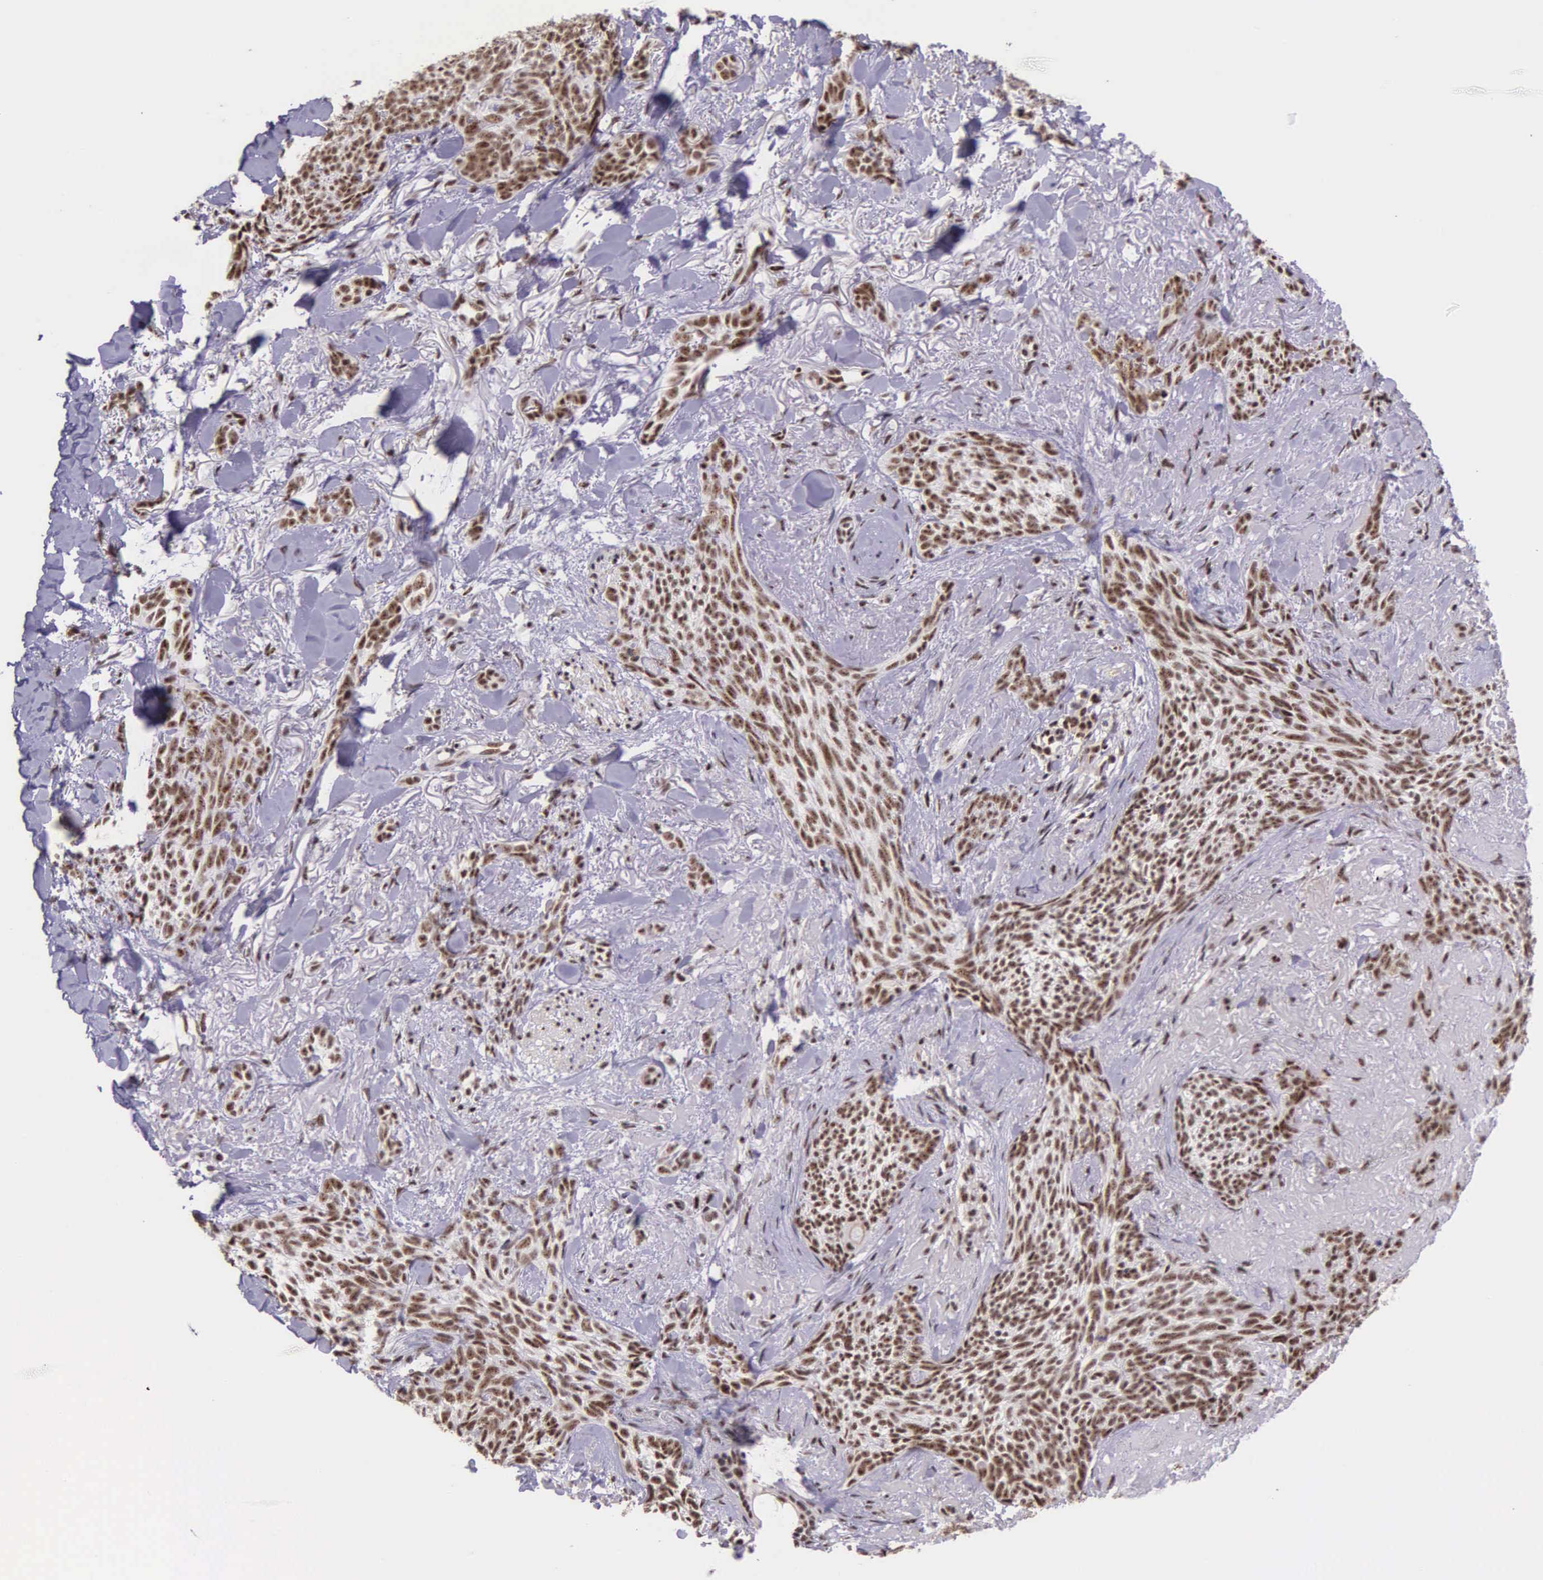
{"staining": {"intensity": "moderate", "quantity": ">75%", "location": "nuclear"}, "tissue": "skin cancer", "cell_type": "Tumor cells", "image_type": "cancer", "snomed": [{"axis": "morphology", "description": "Basal cell carcinoma"}, {"axis": "topography", "description": "Skin"}], "caption": "Immunohistochemical staining of skin cancer (basal cell carcinoma) shows medium levels of moderate nuclear expression in about >75% of tumor cells. The staining was performed using DAB, with brown indicating positive protein expression. Nuclei are stained blue with hematoxylin.", "gene": "FAM47A", "patient": {"sex": "female", "age": 81}}